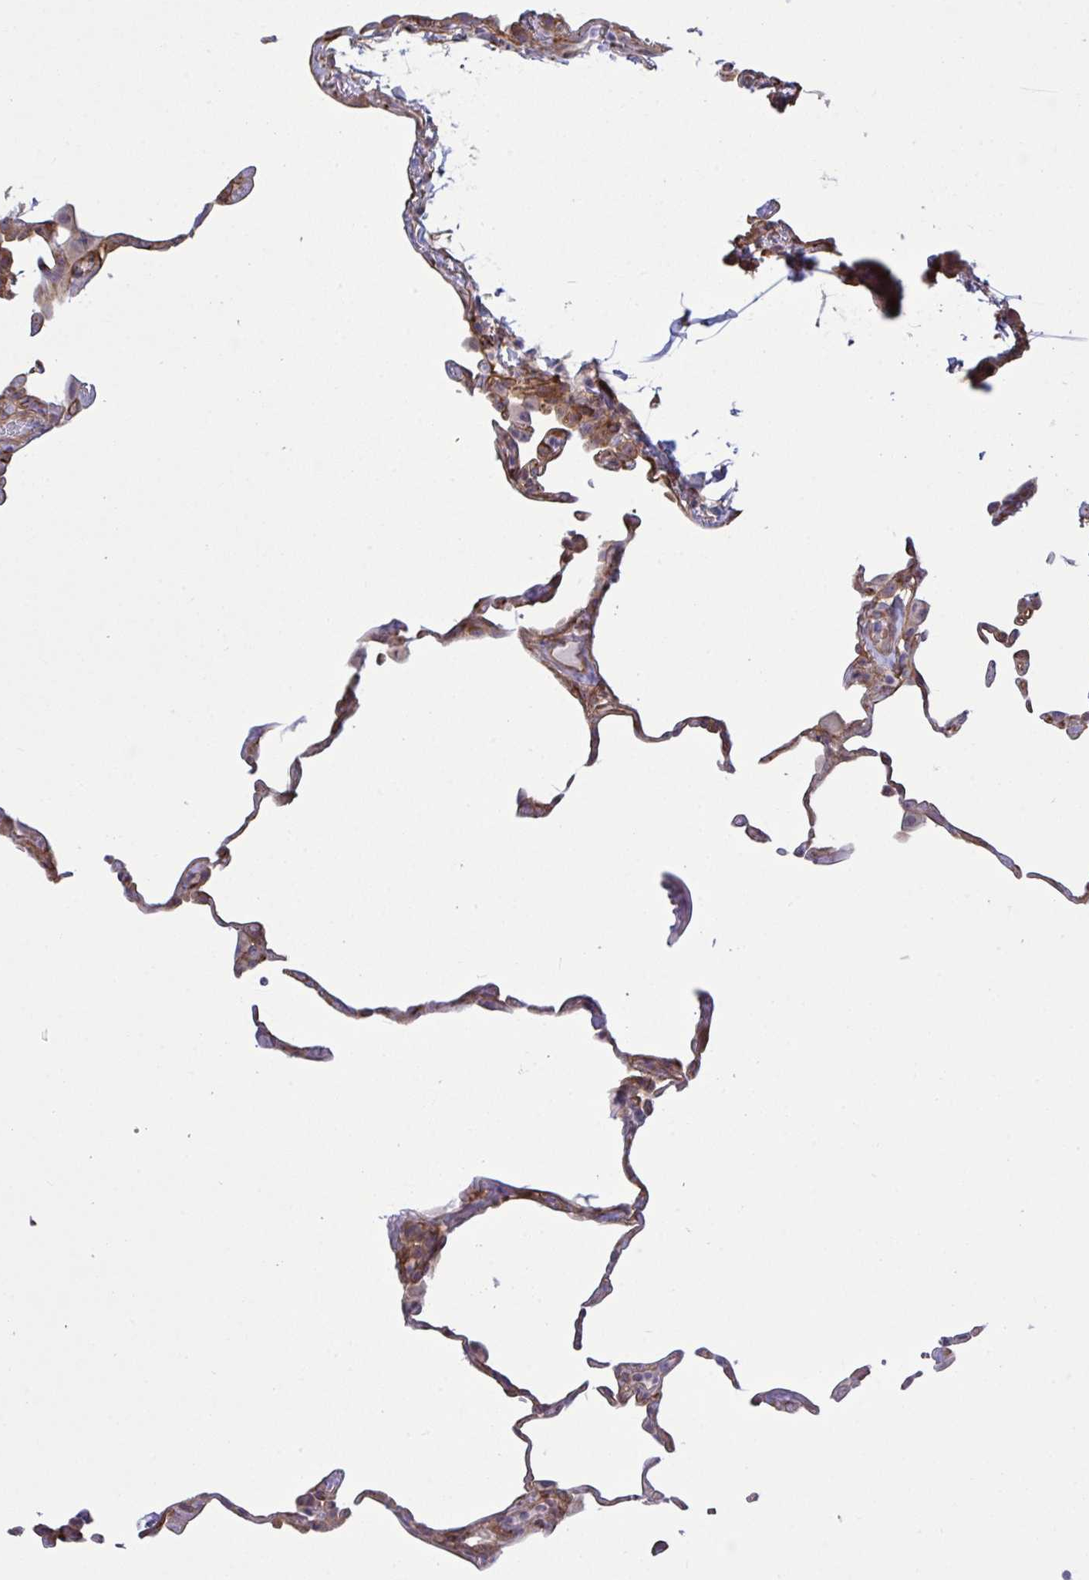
{"staining": {"intensity": "moderate", "quantity": ">75%", "location": "cytoplasmic/membranous"}, "tissue": "lung", "cell_type": "Alveolar cells", "image_type": "normal", "snomed": [{"axis": "morphology", "description": "Normal tissue, NOS"}, {"axis": "topography", "description": "Lung"}], "caption": "Immunohistochemical staining of unremarkable human lung demonstrates moderate cytoplasmic/membranous protein expression in about >75% of alveolar cells.", "gene": "PRRT4", "patient": {"sex": "female", "age": 57}}